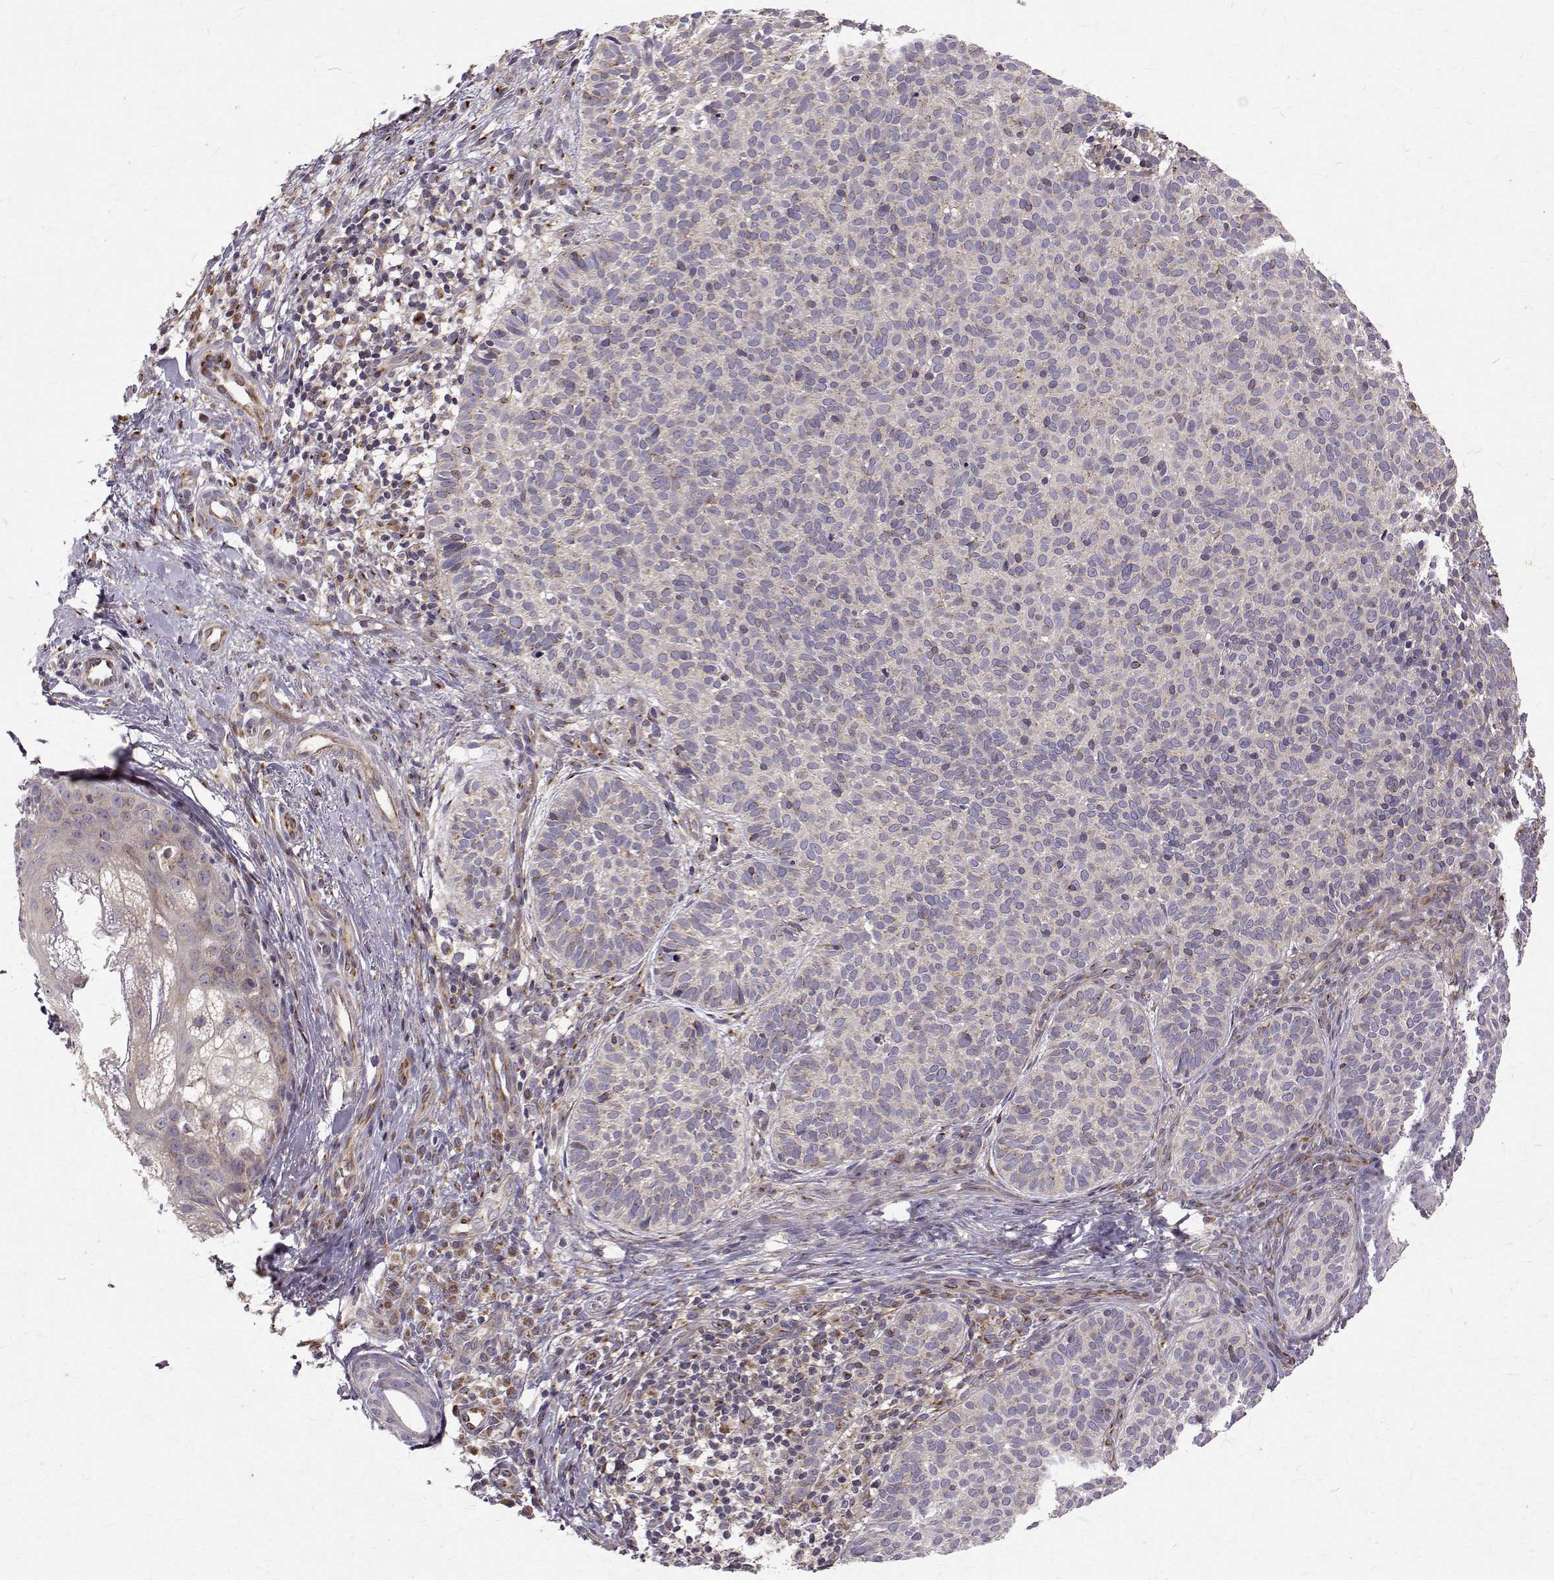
{"staining": {"intensity": "negative", "quantity": "none", "location": "none"}, "tissue": "skin cancer", "cell_type": "Tumor cells", "image_type": "cancer", "snomed": [{"axis": "morphology", "description": "Basal cell carcinoma"}, {"axis": "topography", "description": "Skin"}], "caption": "IHC image of basal cell carcinoma (skin) stained for a protein (brown), which demonstrates no staining in tumor cells.", "gene": "ARFGAP1", "patient": {"sex": "male", "age": 57}}